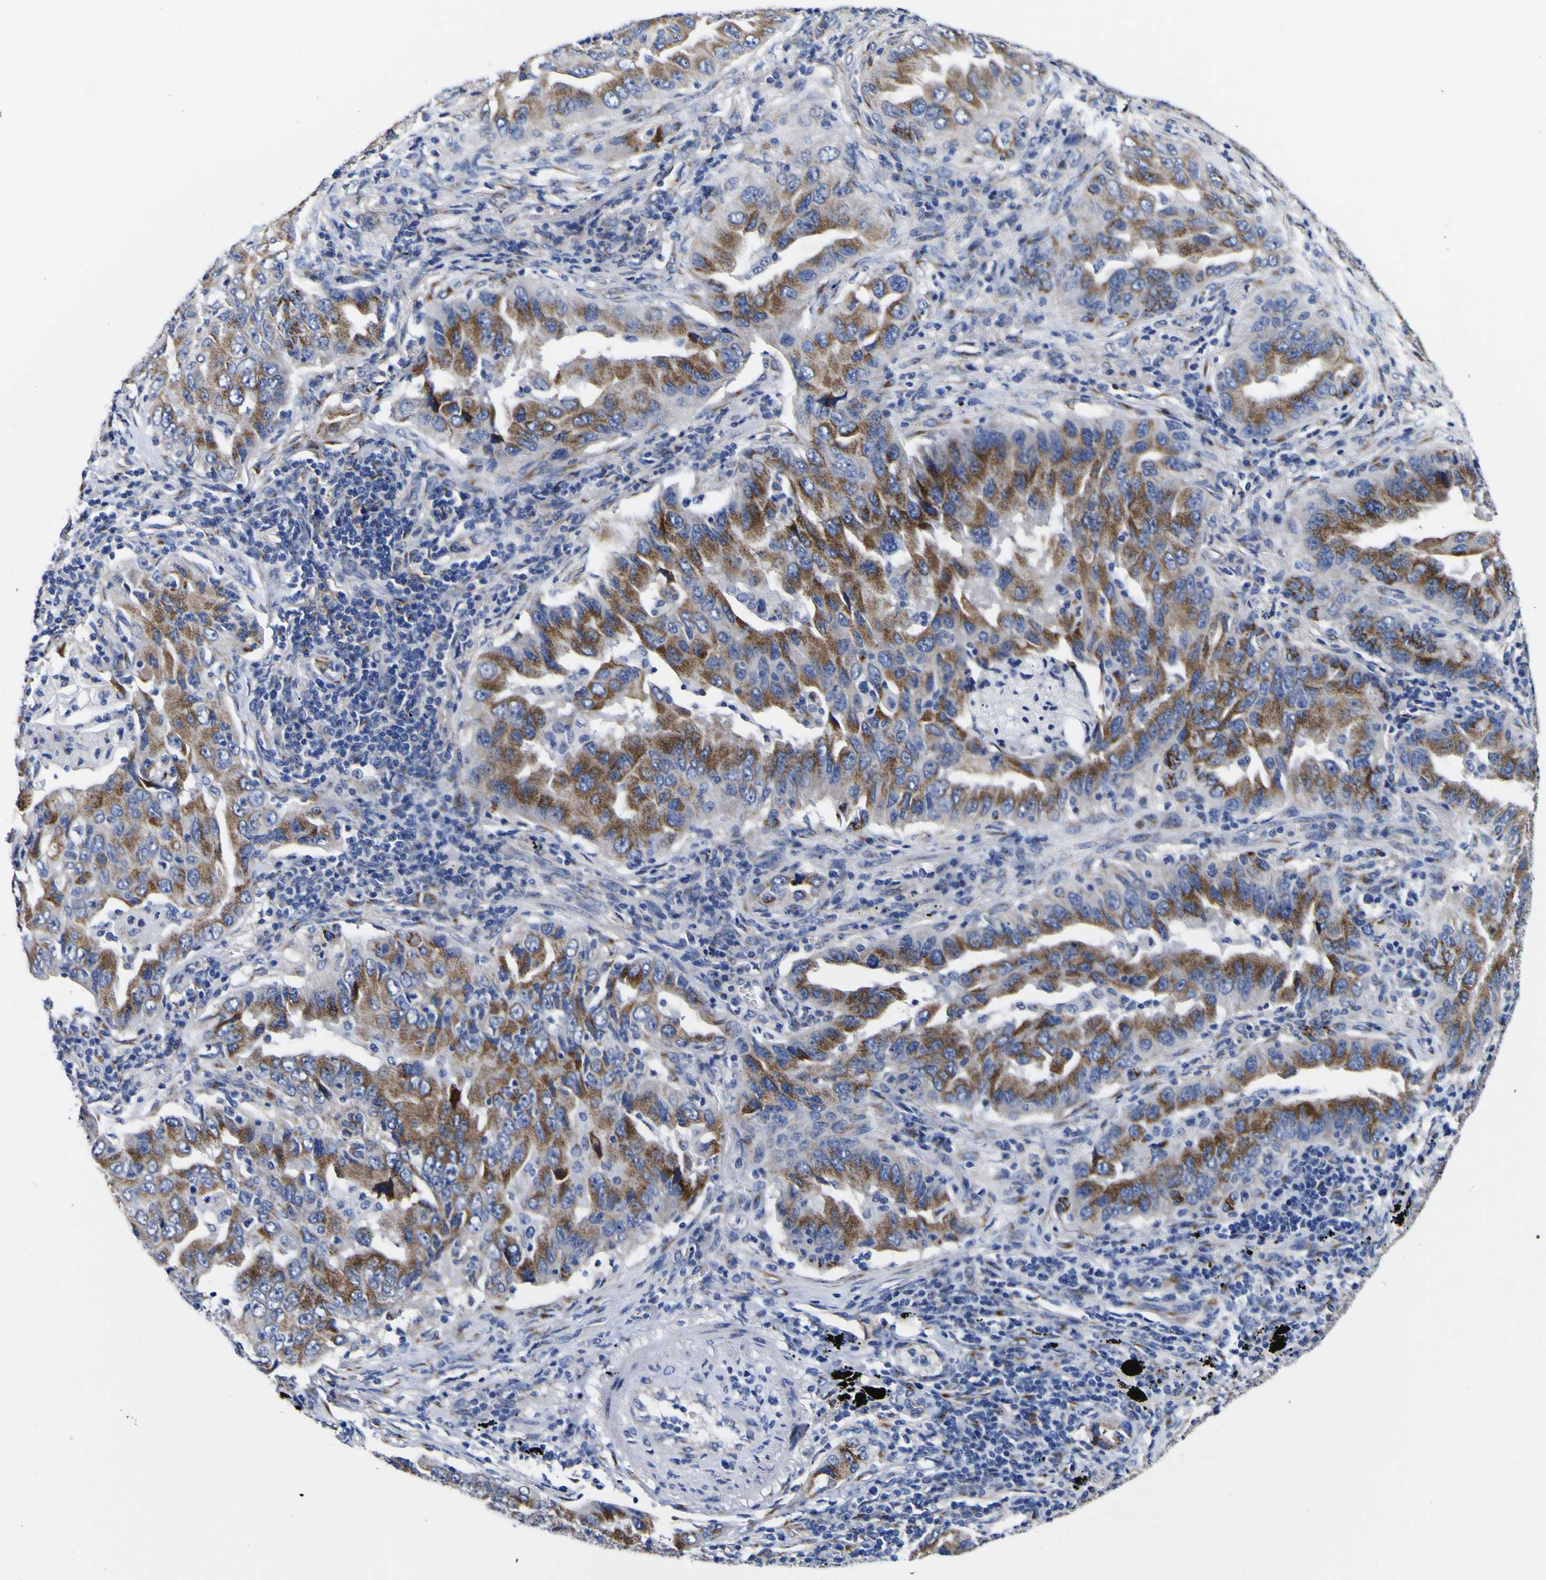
{"staining": {"intensity": "moderate", "quantity": ">75%", "location": "cytoplasmic/membranous"}, "tissue": "lung cancer", "cell_type": "Tumor cells", "image_type": "cancer", "snomed": [{"axis": "morphology", "description": "Adenocarcinoma, NOS"}, {"axis": "topography", "description": "Lung"}], "caption": "Immunohistochemical staining of adenocarcinoma (lung) demonstrates moderate cytoplasmic/membranous protein staining in about >75% of tumor cells.", "gene": "GOLM1", "patient": {"sex": "female", "age": 65}}